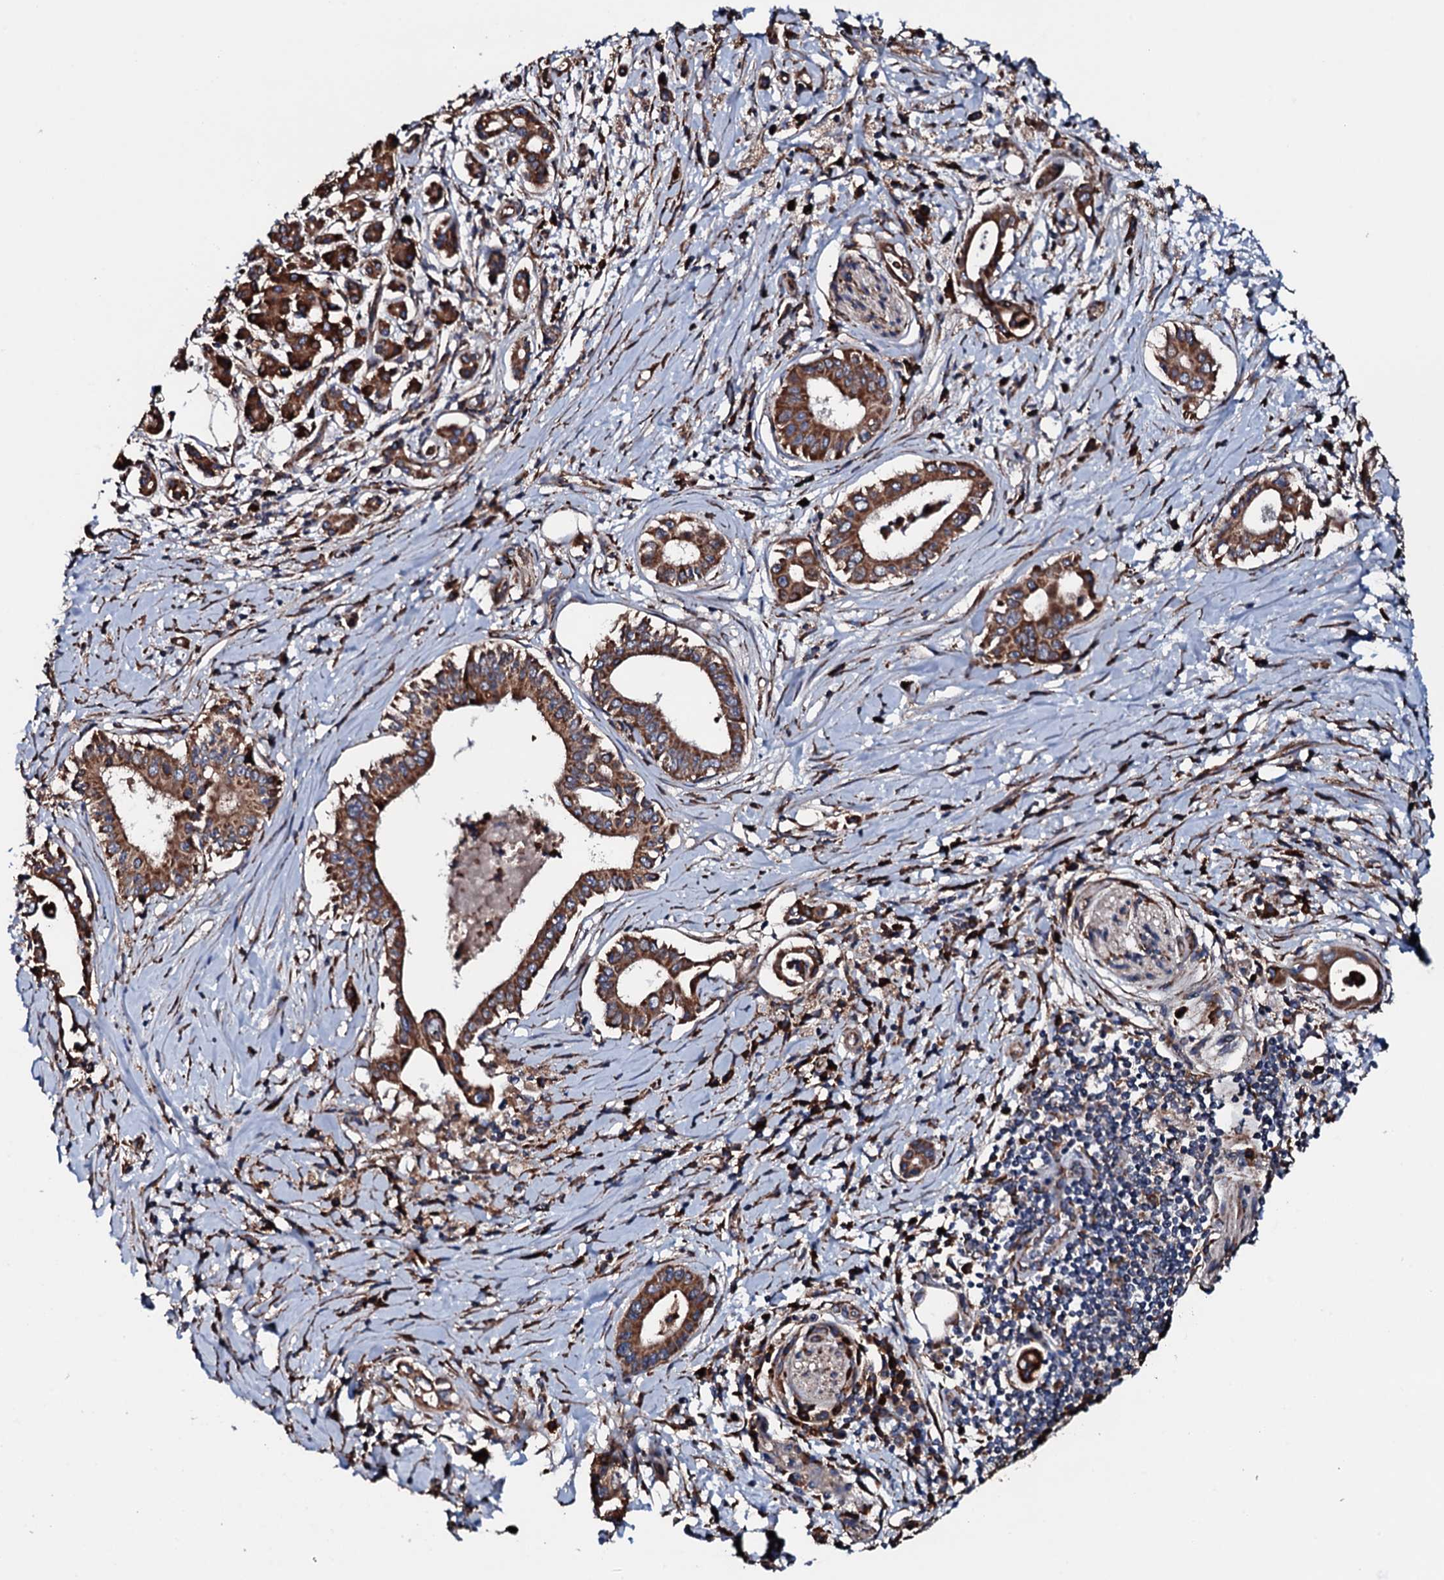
{"staining": {"intensity": "strong", "quantity": ">75%", "location": "cytoplasmic/membranous"}, "tissue": "pancreatic cancer", "cell_type": "Tumor cells", "image_type": "cancer", "snomed": [{"axis": "morphology", "description": "Adenocarcinoma, NOS"}, {"axis": "topography", "description": "Pancreas"}], "caption": "Protein staining of pancreatic adenocarcinoma tissue shows strong cytoplasmic/membranous positivity in approximately >75% of tumor cells.", "gene": "RAB12", "patient": {"sex": "female", "age": 77}}